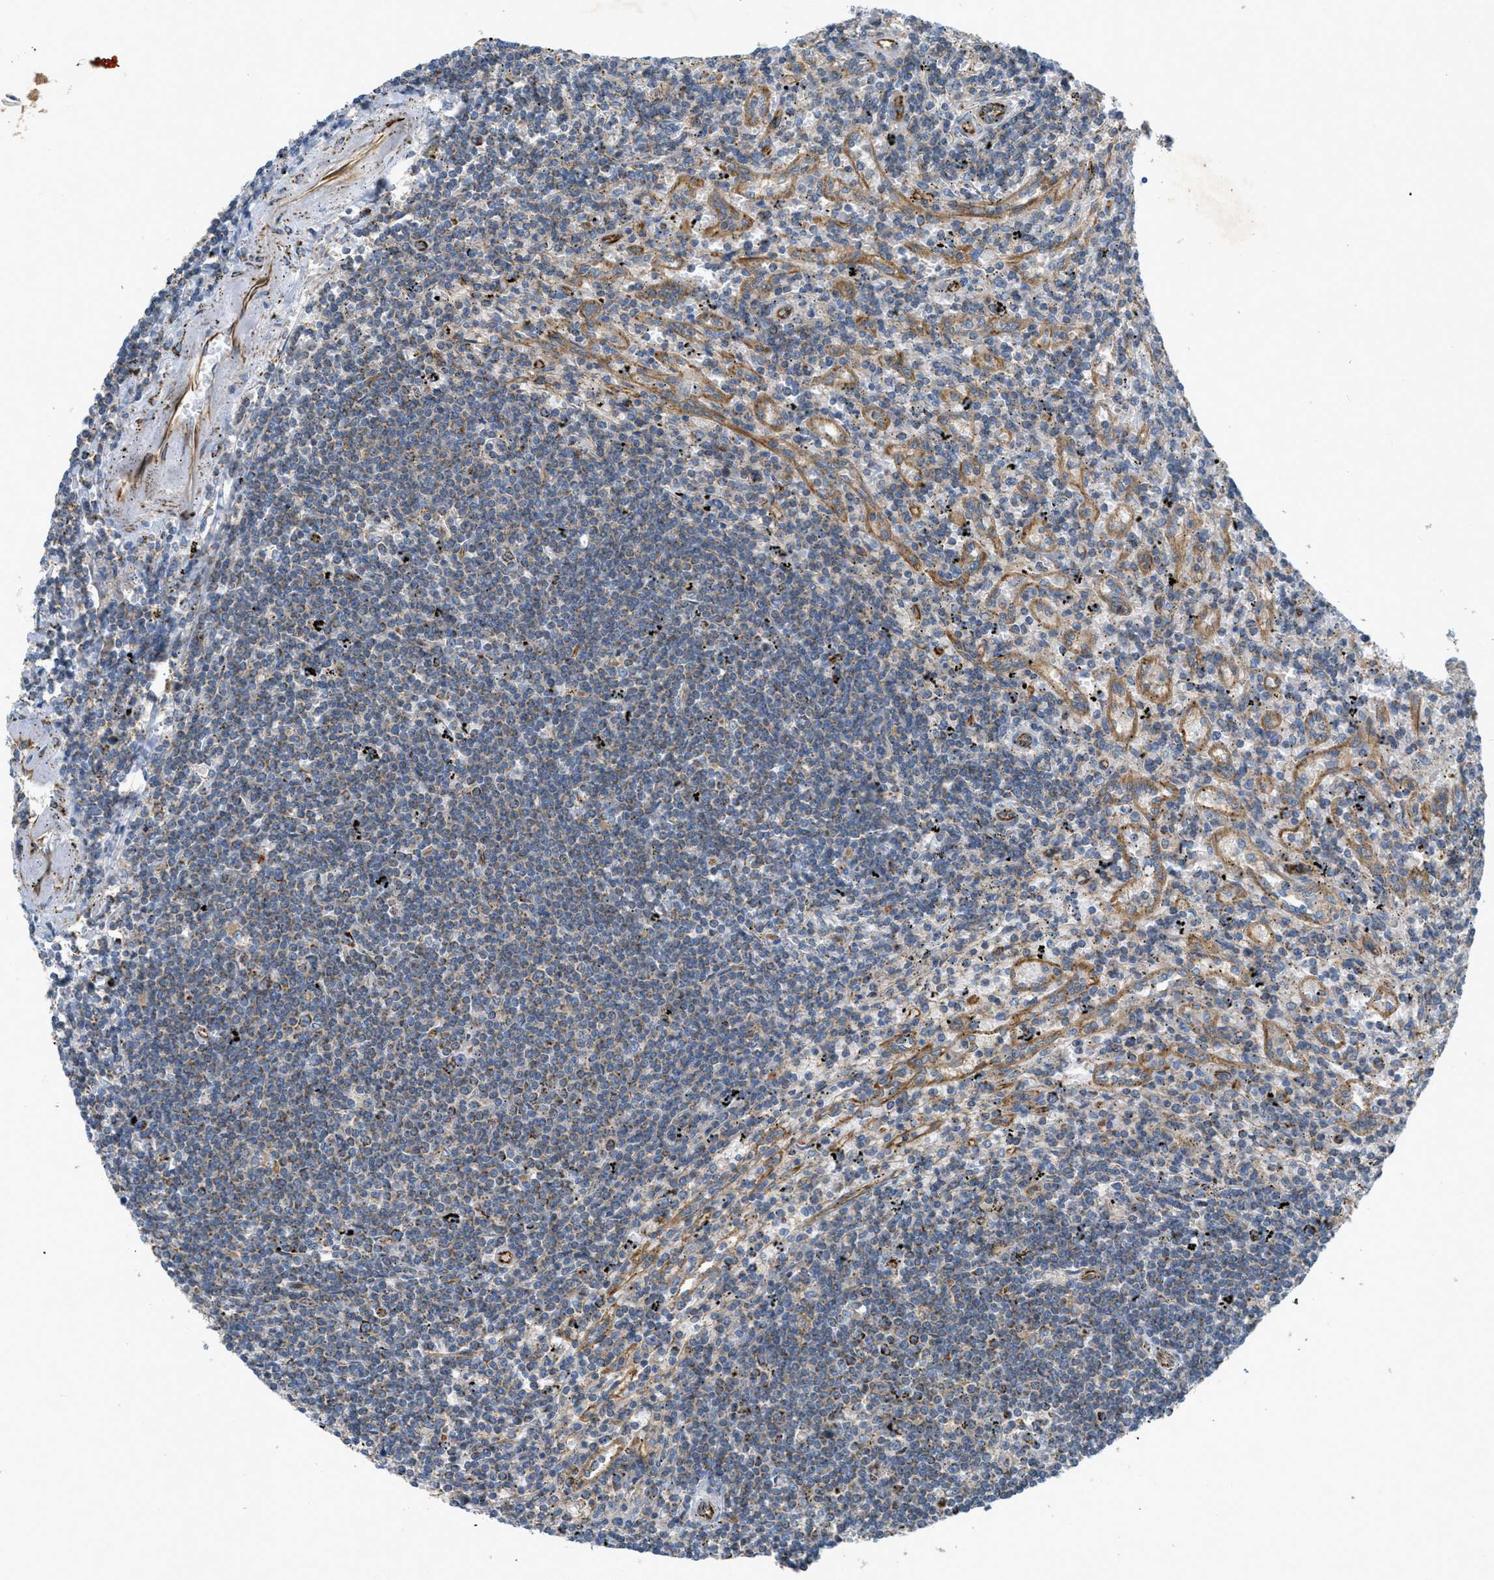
{"staining": {"intensity": "weak", "quantity": ">75%", "location": "cytoplasmic/membranous"}, "tissue": "lymphoma", "cell_type": "Tumor cells", "image_type": "cancer", "snomed": [{"axis": "morphology", "description": "Malignant lymphoma, non-Hodgkin's type, Low grade"}, {"axis": "topography", "description": "Spleen"}], "caption": "A low amount of weak cytoplasmic/membranous expression is seen in approximately >75% of tumor cells in low-grade malignant lymphoma, non-Hodgkin's type tissue.", "gene": "BTN3A1", "patient": {"sex": "male", "age": 76}}